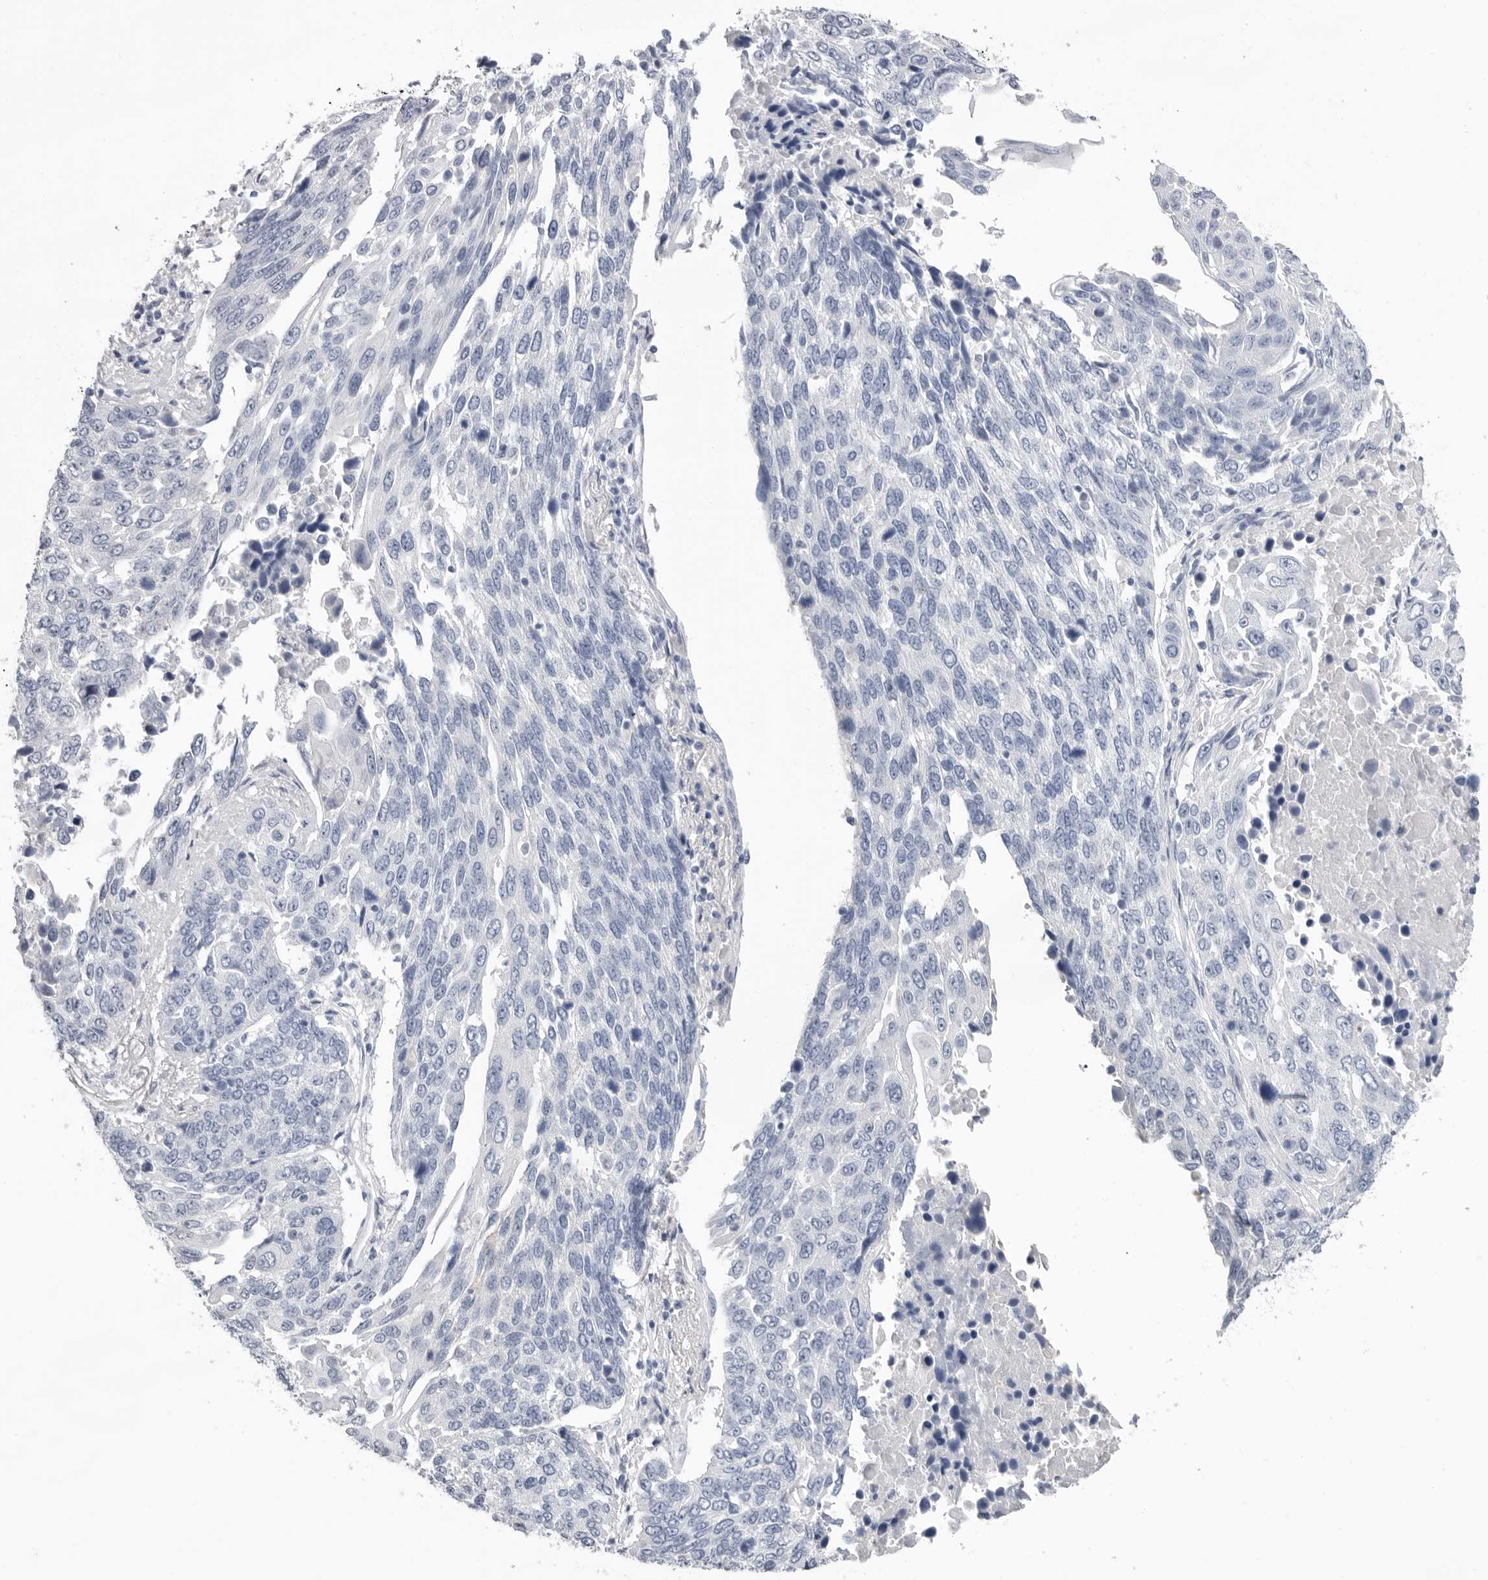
{"staining": {"intensity": "negative", "quantity": "none", "location": "none"}, "tissue": "lung cancer", "cell_type": "Tumor cells", "image_type": "cancer", "snomed": [{"axis": "morphology", "description": "Squamous cell carcinoma, NOS"}, {"axis": "topography", "description": "Lung"}], "caption": "Lung squamous cell carcinoma stained for a protein using immunohistochemistry (IHC) displays no positivity tumor cells.", "gene": "APOA2", "patient": {"sex": "male", "age": 66}}